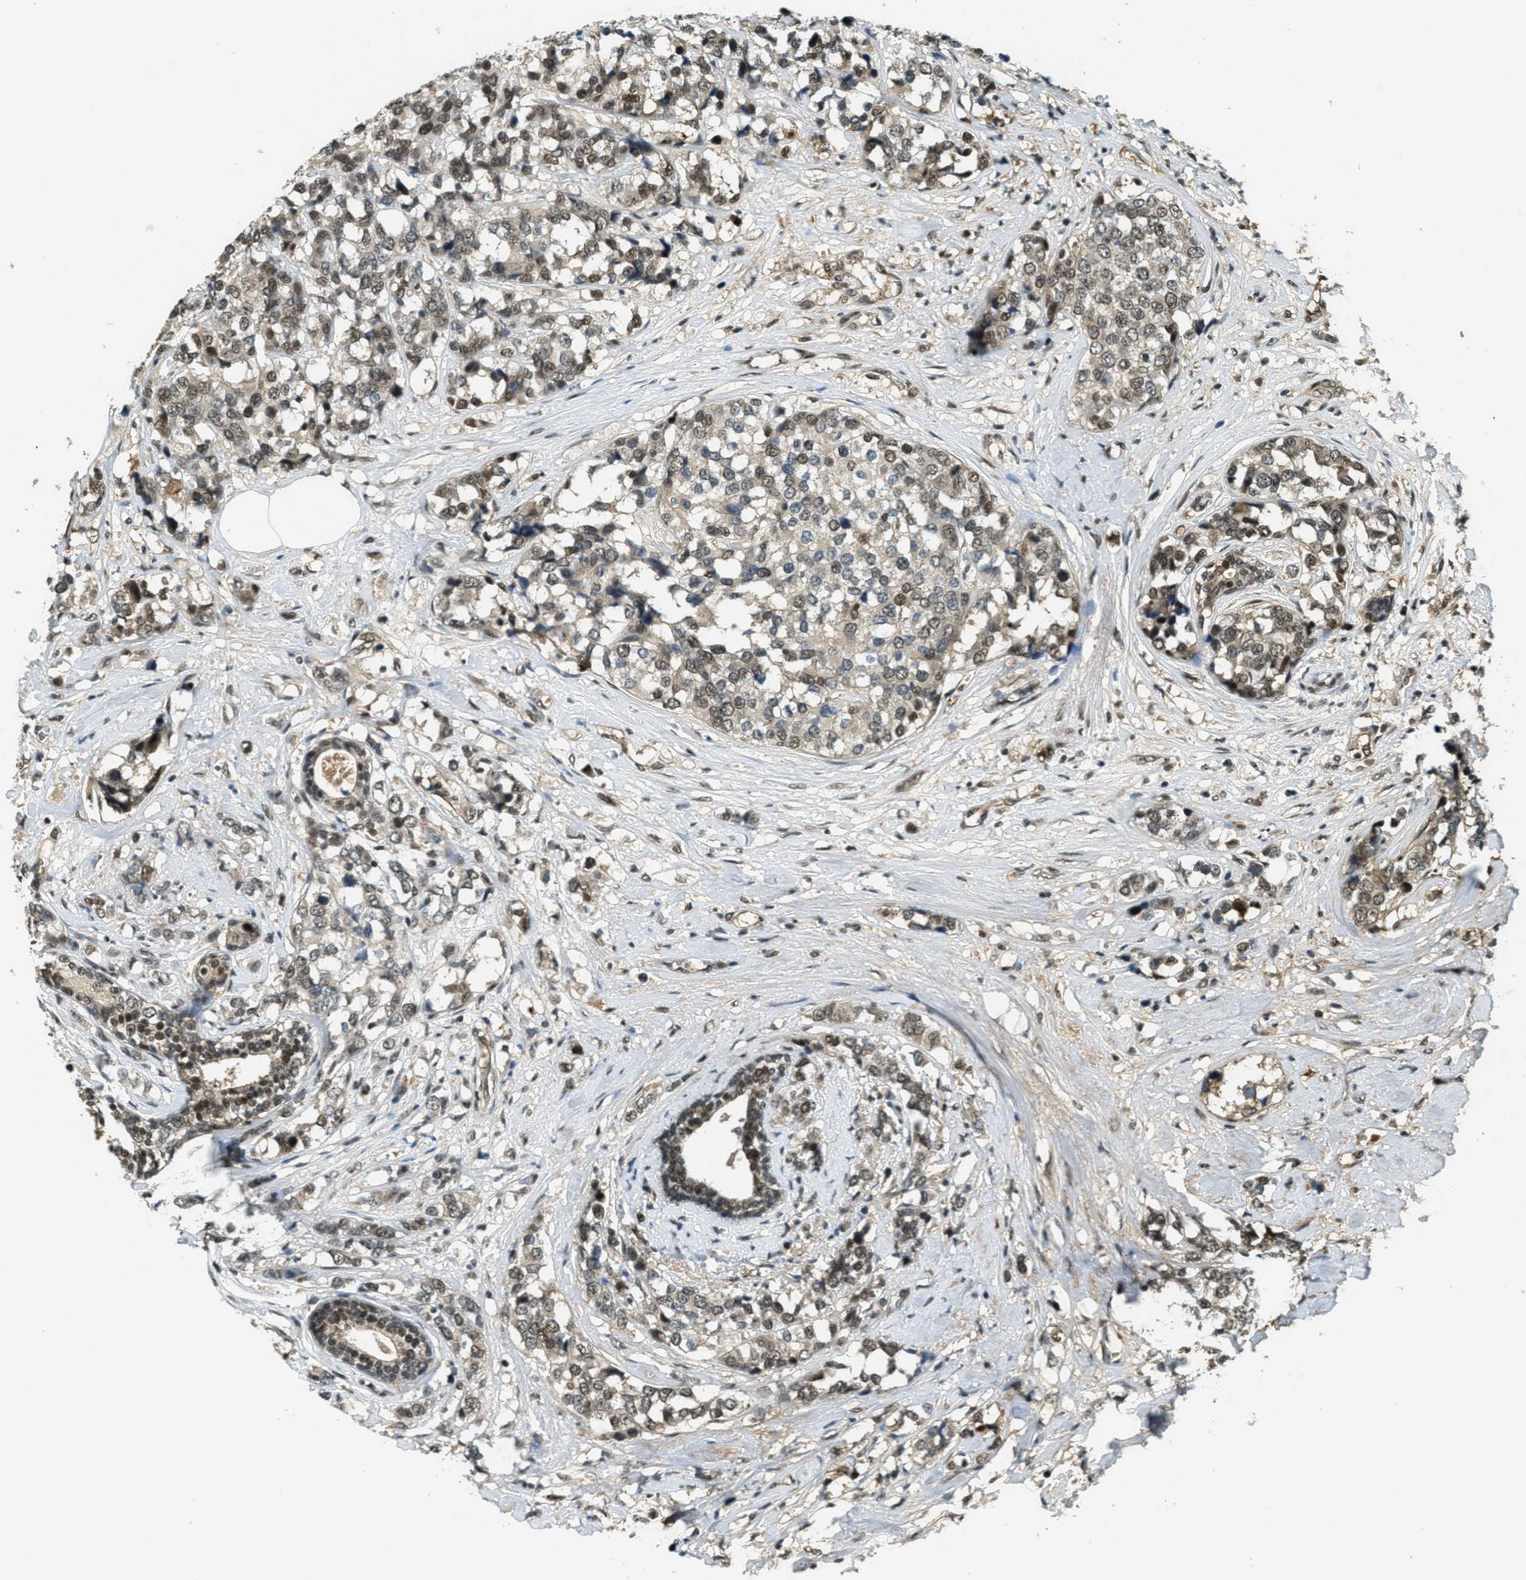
{"staining": {"intensity": "strong", "quantity": ">75%", "location": "nuclear"}, "tissue": "breast cancer", "cell_type": "Tumor cells", "image_type": "cancer", "snomed": [{"axis": "morphology", "description": "Lobular carcinoma"}, {"axis": "topography", "description": "Breast"}], "caption": "Immunohistochemistry staining of breast cancer (lobular carcinoma), which displays high levels of strong nuclear staining in about >75% of tumor cells indicating strong nuclear protein staining. The staining was performed using DAB (3,3'-diaminobenzidine) (brown) for protein detection and nuclei were counterstained in hematoxylin (blue).", "gene": "ZNF148", "patient": {"sex": "female", "age": 59}}